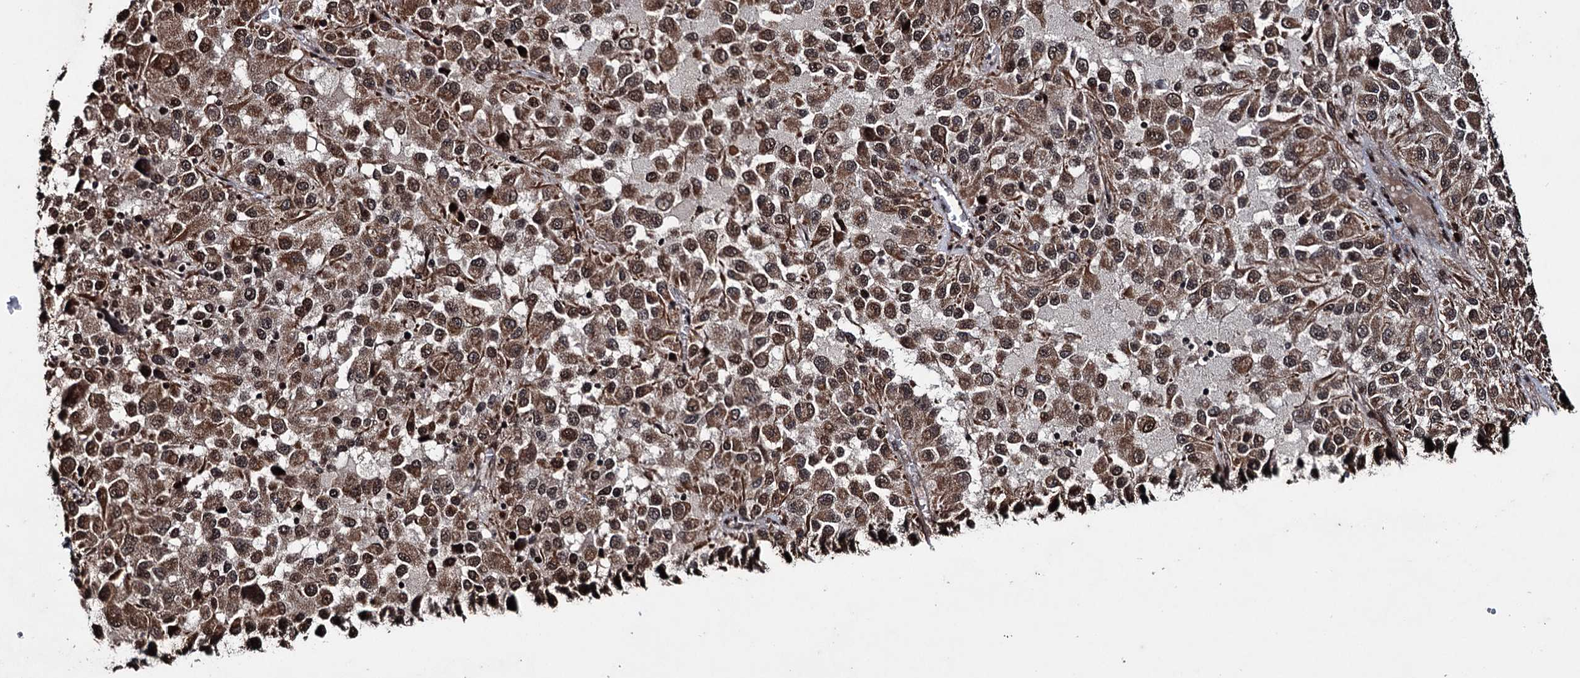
{"staining": {"intensity": "moderate", "quantity": ">75%", "location": "cytoplasmic/membranous,nuclear"}, "tissue": "melanoma", "cell_type": "Tumor cells", "image_type": "cancer", "snomed": [{"axis": "morphology", "description": "Malignant melanoma, Metastatic site"}, {"axis": "topography", "description": "Lung"}], "caption": "Protein expression analysis of melanoma displays moderate cytoplasmic/membranous and nuclear expression in approximately >75% of tumor cells.", "gene": "EYA4", "patient": {"sex": "male", "age": 64}}